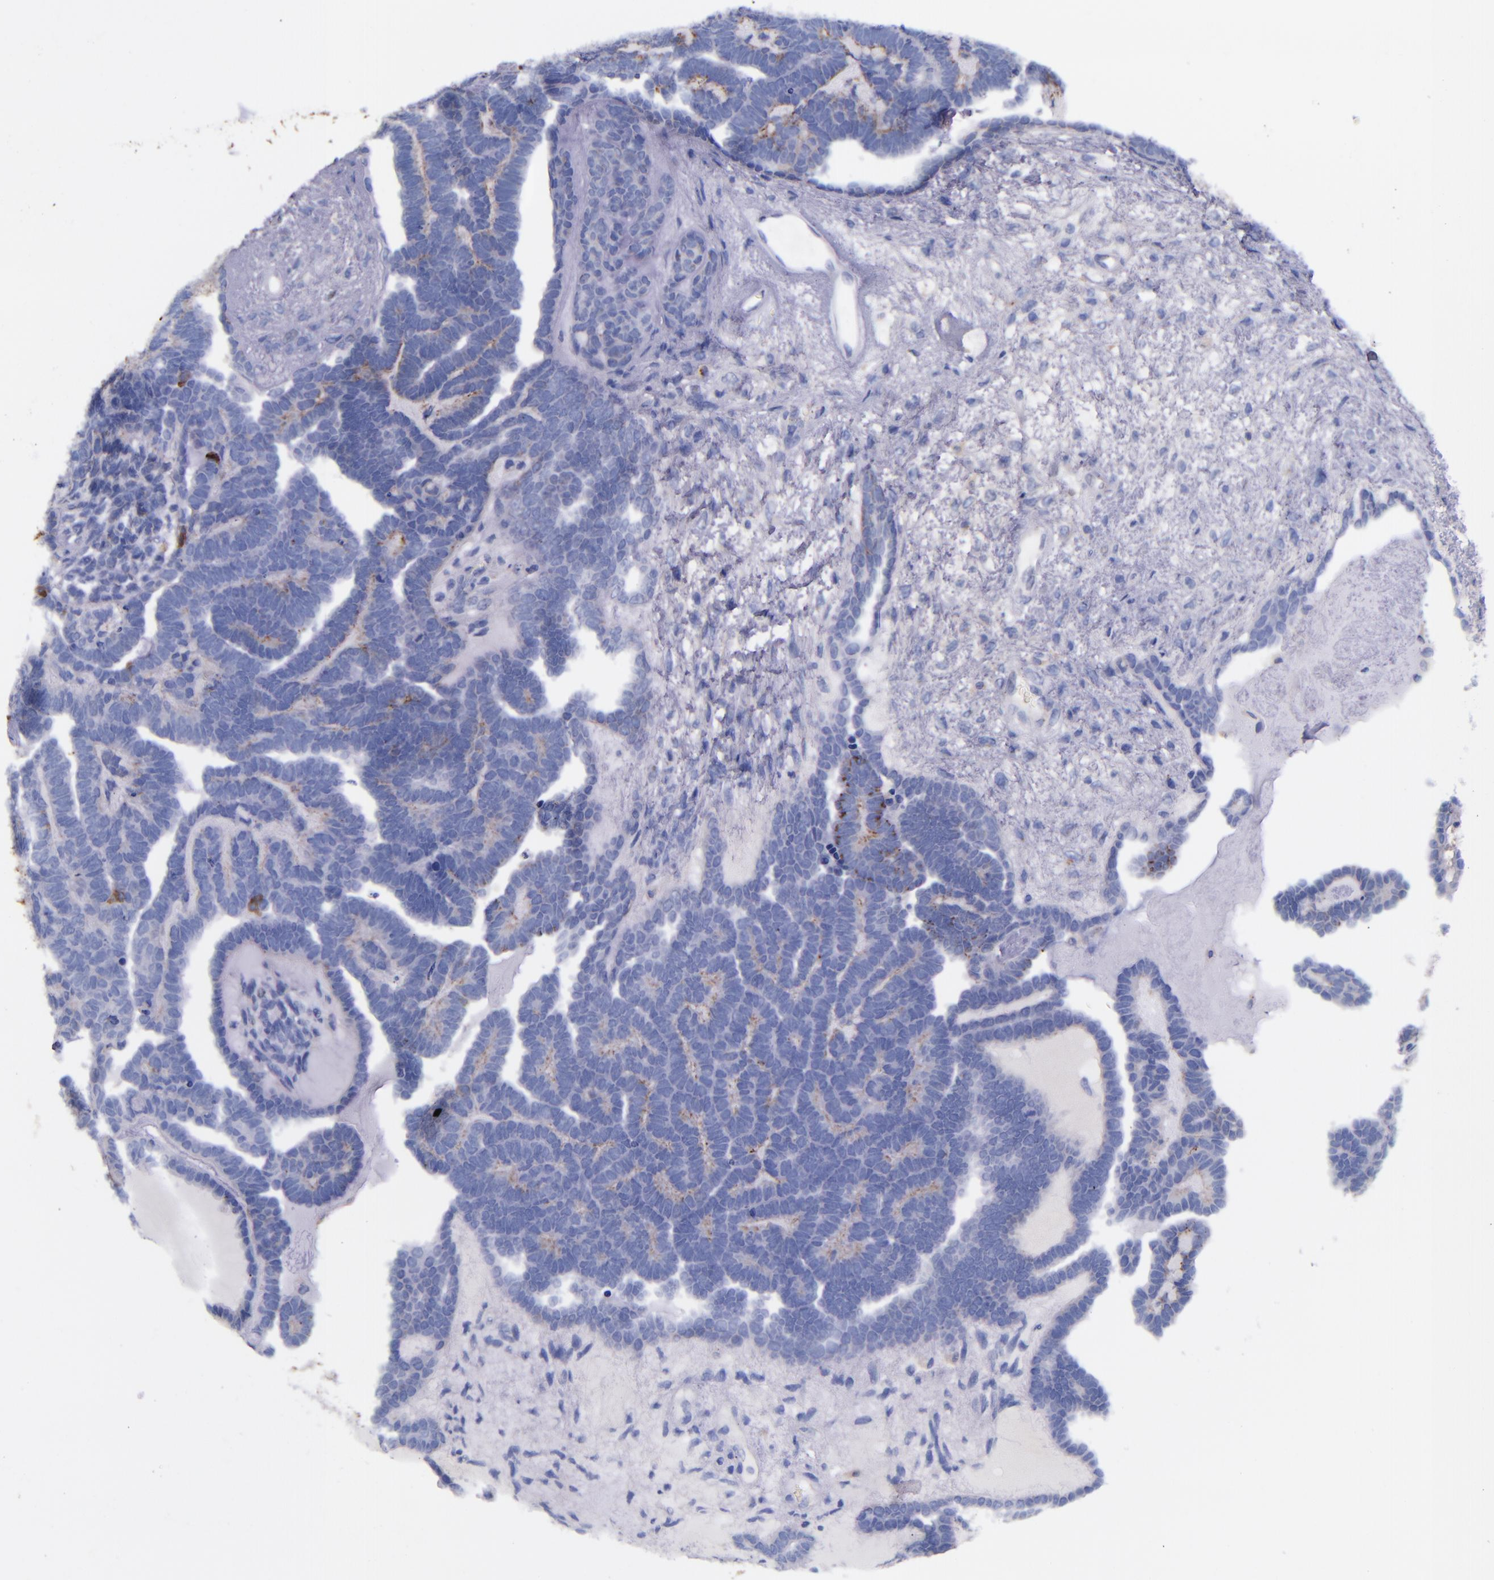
{"staining": {"intensity": "weak", "quantity": "<25%", "location": "cytoplasmic/membranous"}, "tissue": "endometrial cancer", "cell_type": "Tumor cells", "image_type": "cancer", "snomed": [{"axis": "morphology", "description": "Neoplasm, malignant, NOS"}, {"axis": "topography", "description": "Endometrium"}], "caption": "Human endometrial malignant neoplasm stained for a protein using IHC demonstrates no expression in tumor cells.", "gene": "IVL", "patient": {"sex": "female", "age": 74}}